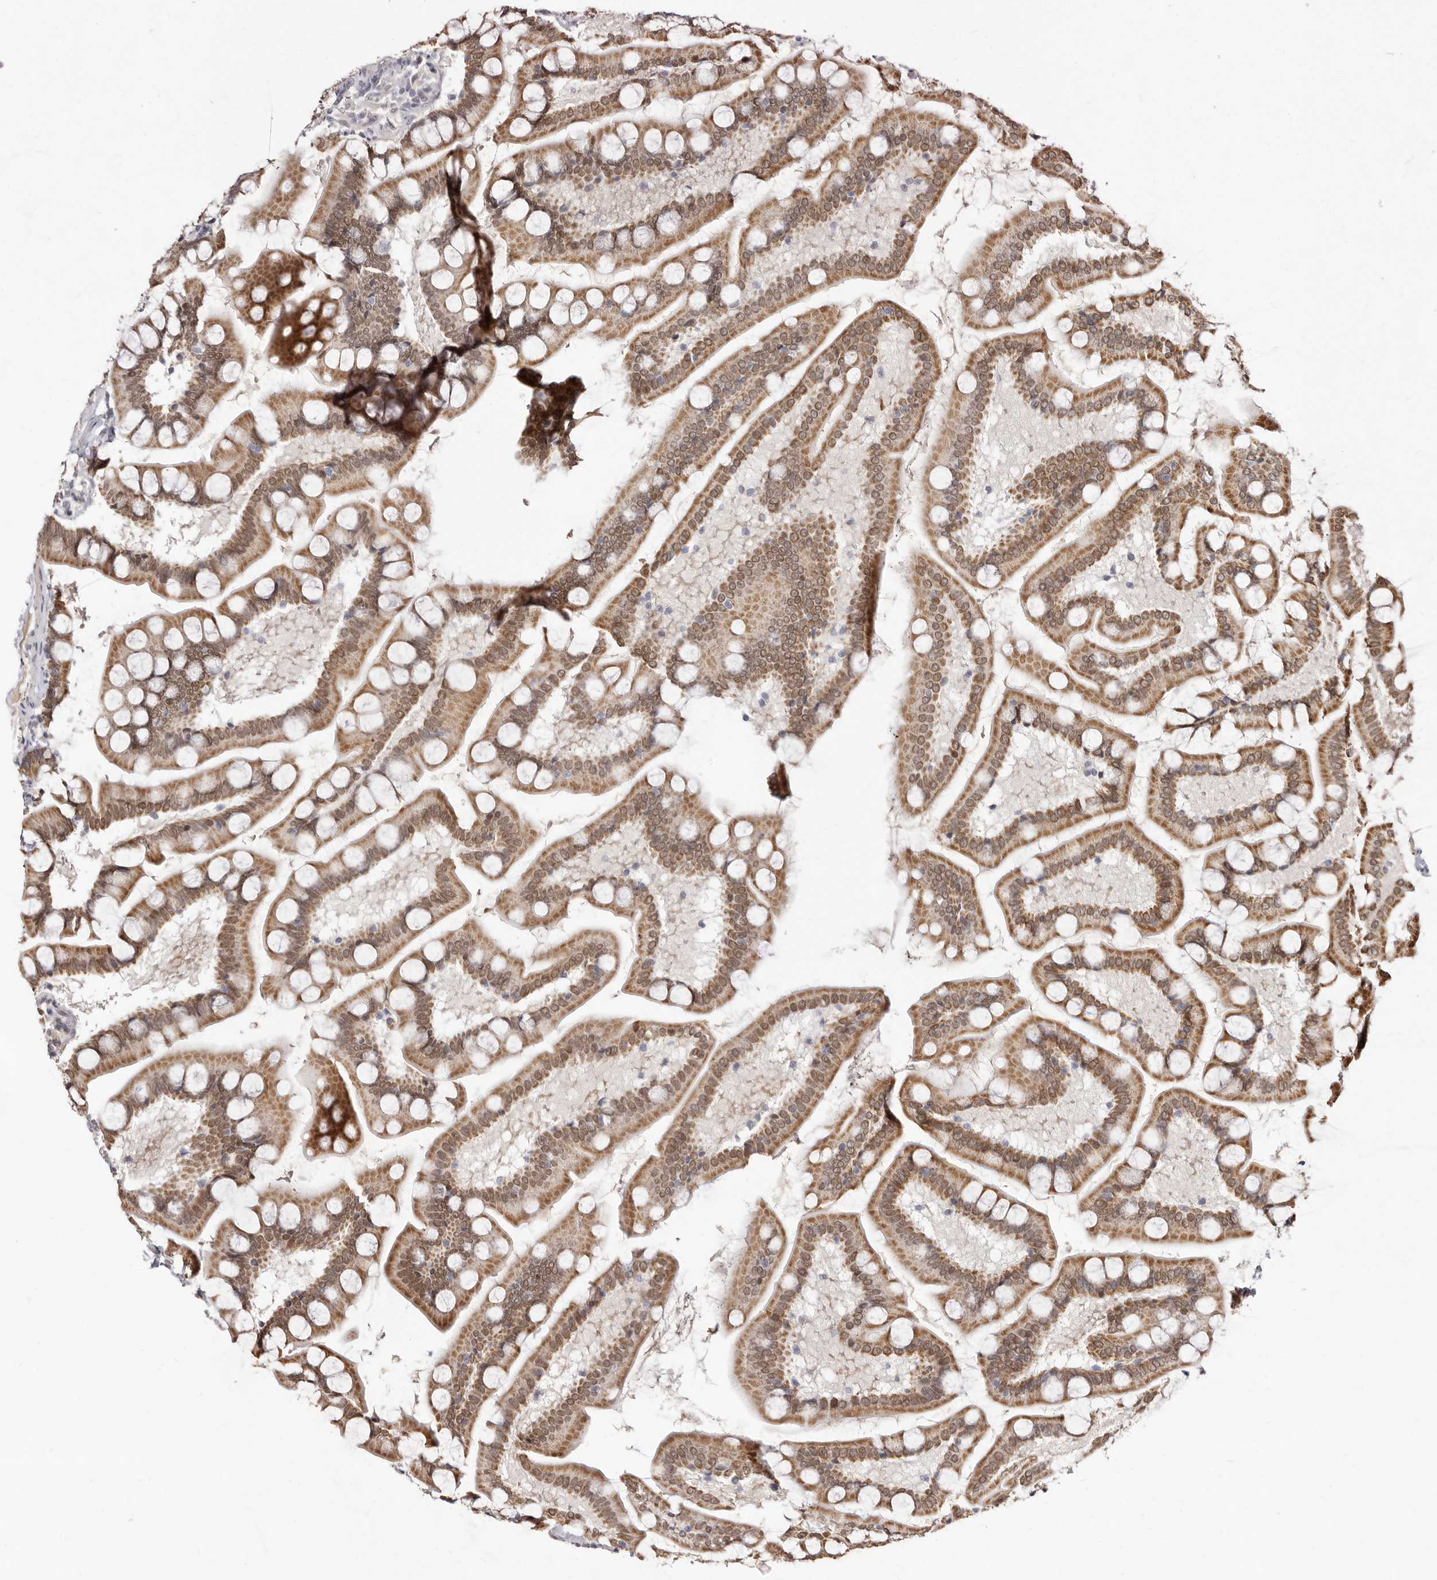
{"staining": {"intensity": "moderate", "quantity": ">75%", "location": "cytoplasmic/membranous,nuclear"}, "tissue": "small intestine", "cell_type": "Glandular cells", "image_type": "normal", "snomed": [{"axis": "morphology", "description": "Normal tissue, NOS"}, {"axis": "topography", "description": "Small intestine"}], "caption": "The image reveals immunohistochemical staining of unremarkable small intestine. There is moderate cytoplasmic/membranous,nuclear expression is identified in approximately >75% of glandular cells. Using DAB (3,3'-diaminobenzidine) (brown) and hematoxylin (blue) stains, captured at high magnification using brightfield microscopy.", "gene": "LCORL", "patient": {"sex": "male", "age": 41}}